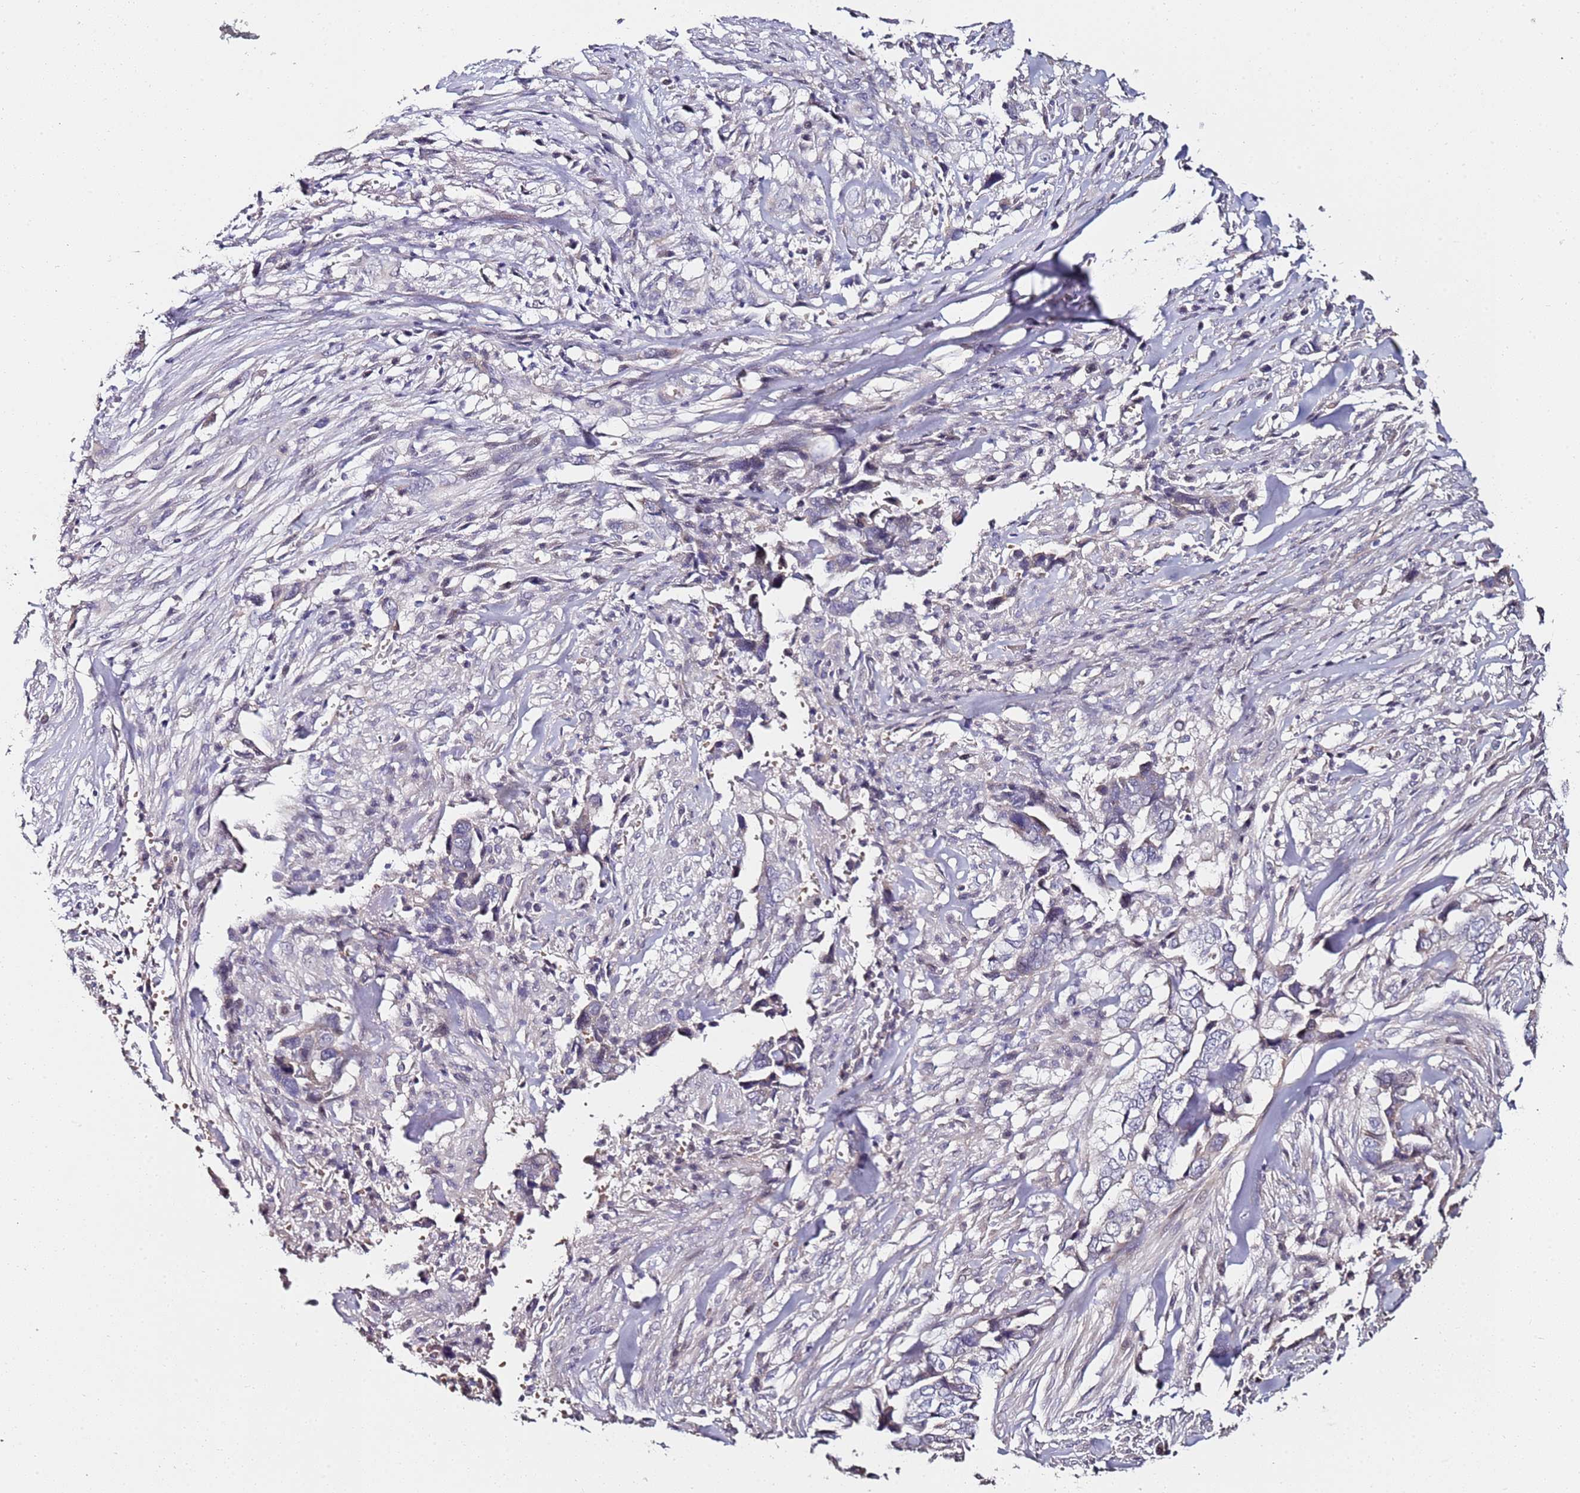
{"staining": {"intensity": "negative", "quantity": "none", "location": "none"}, "tissue": "liver cancer", "cell_type": "Tumor cells", "image_type": "cancer", "snomed": [{"axis": "morphology", "description": "Cholangiocarcinoma"}, {"axis": "topography", "description": "Liver"}], "caption": "IHC micrograph of neoplastic tissue: liver cancer stained with DAB demonstrates no significant protein expression in tumor cells.", "gene": "C3orf80", "patient": {"sex": "female", "age": 79}}